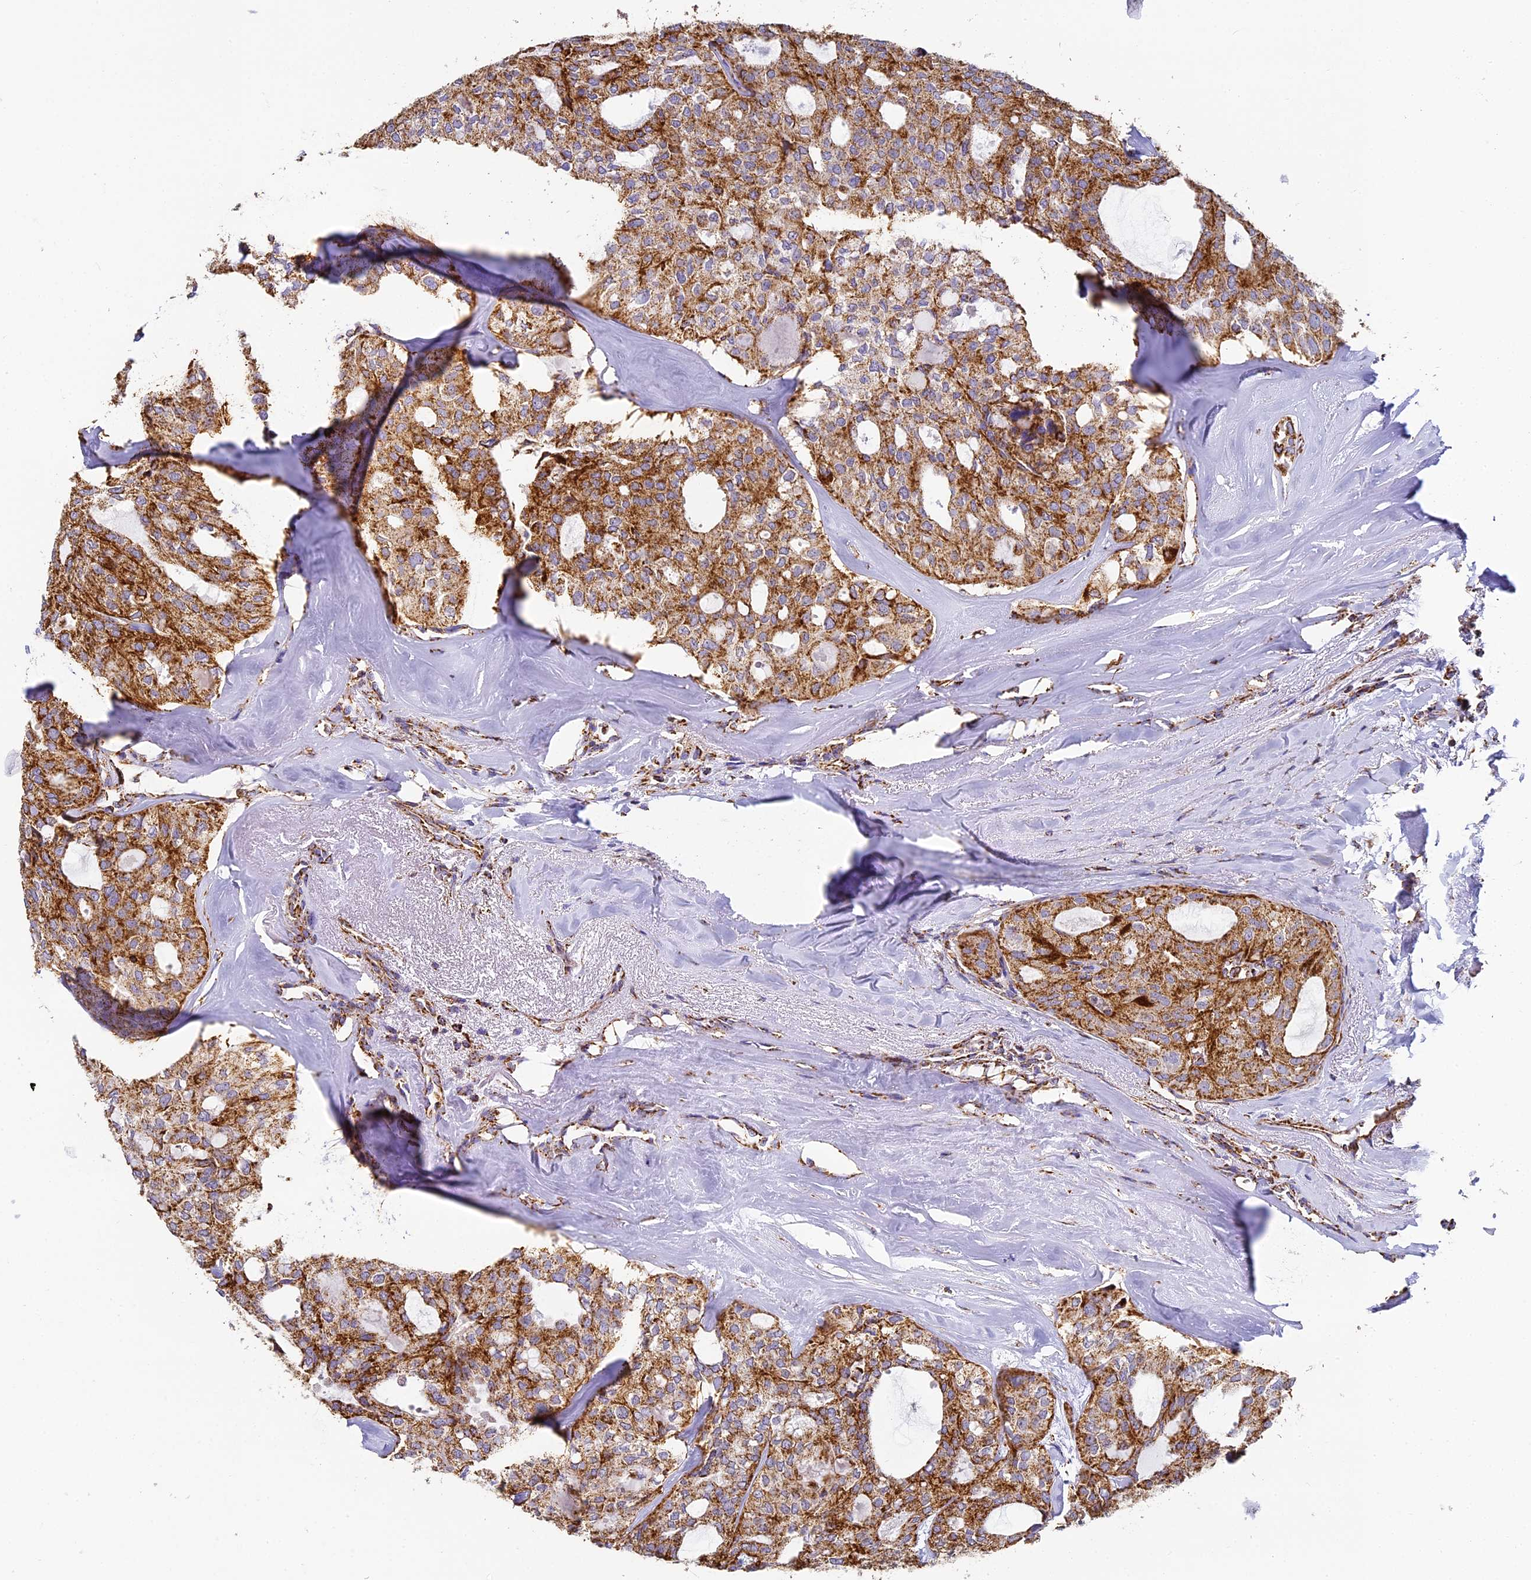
{"staining": {"intensity": "moderate", "quantity": ">75%", "location": "cytoplasmic/membranous"}, "tissue": "thyroid cancer", "cell_type": "Tumor cells", "image_type": "cancer", "snomed": [{"axis": "morphology", "description": "Follicular adenoma carcinoma, NOS"}, {"axis": "topography", "description": "Thyroid gland"}], "caption": "The histopathology image demonstrates staining of follicular adenoma carcinoma (thyroid), revealing moderate cytoplasmic/membranous protein expression (brown color) within tumor cells.", "gene": "STK17A", "patient": {"sex": "male", "age": 75}}